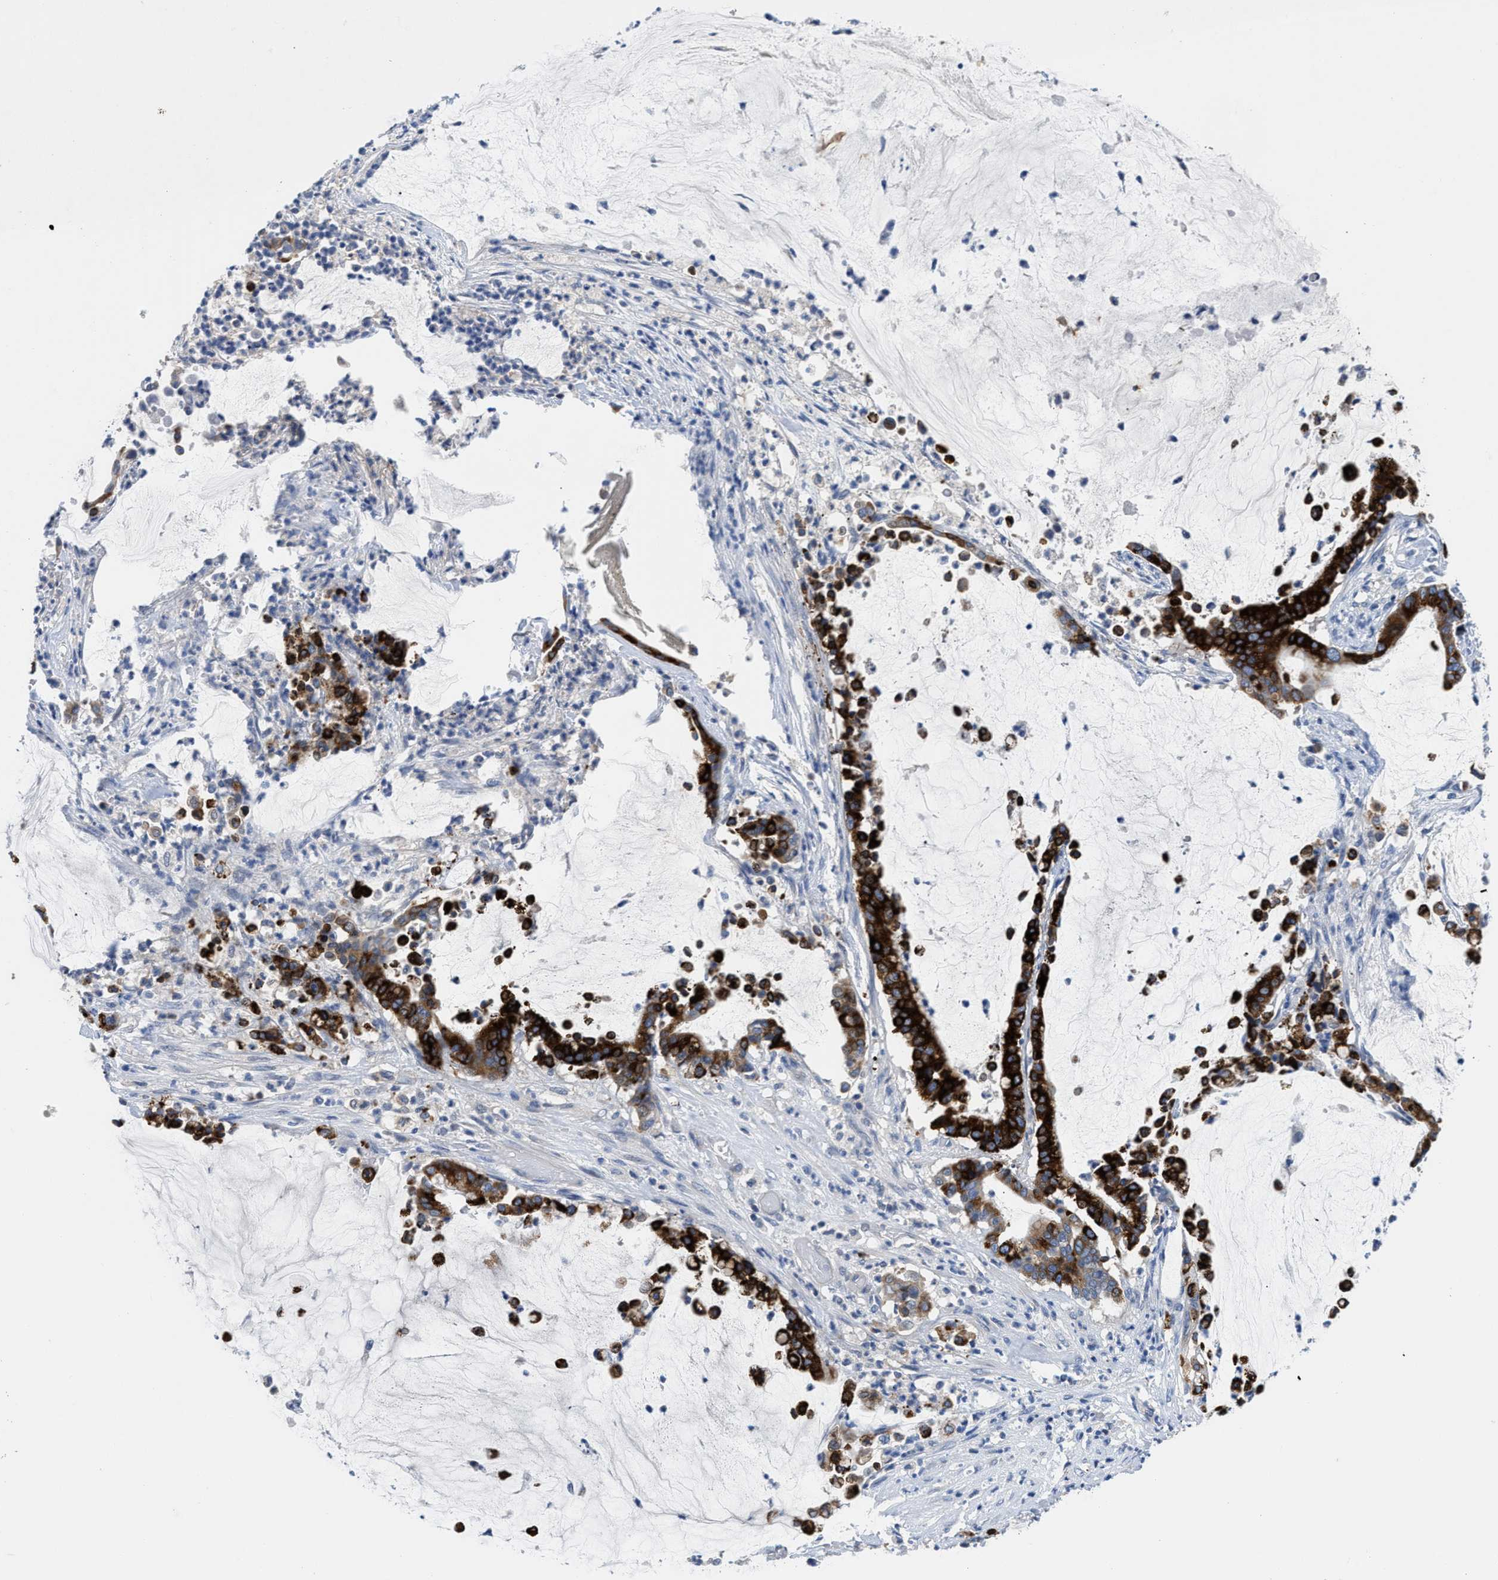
{"staining": {"intensity": "strong", "quantity": ">75%", "location": "cytoplasmic/membranous"}, "tissue": "pancreatic cancer", "cell_type": "Tumor cells", "image_type": "cancer", "snomed": [{"axis": "morphology", "description": "Adenocarcinoma, NOS"}, {"axis": "topography", "description": "Pancreas"}], "caption": "Immunohistochemical staining of human pancreatic cancer (adenocarcinoma) reveals high levels of strong cytoplasmic/membranous protein positivity in about >75% of tumor cells.", "gene": "OR9K2", "patient": {"sex": "male", "age": 41}}